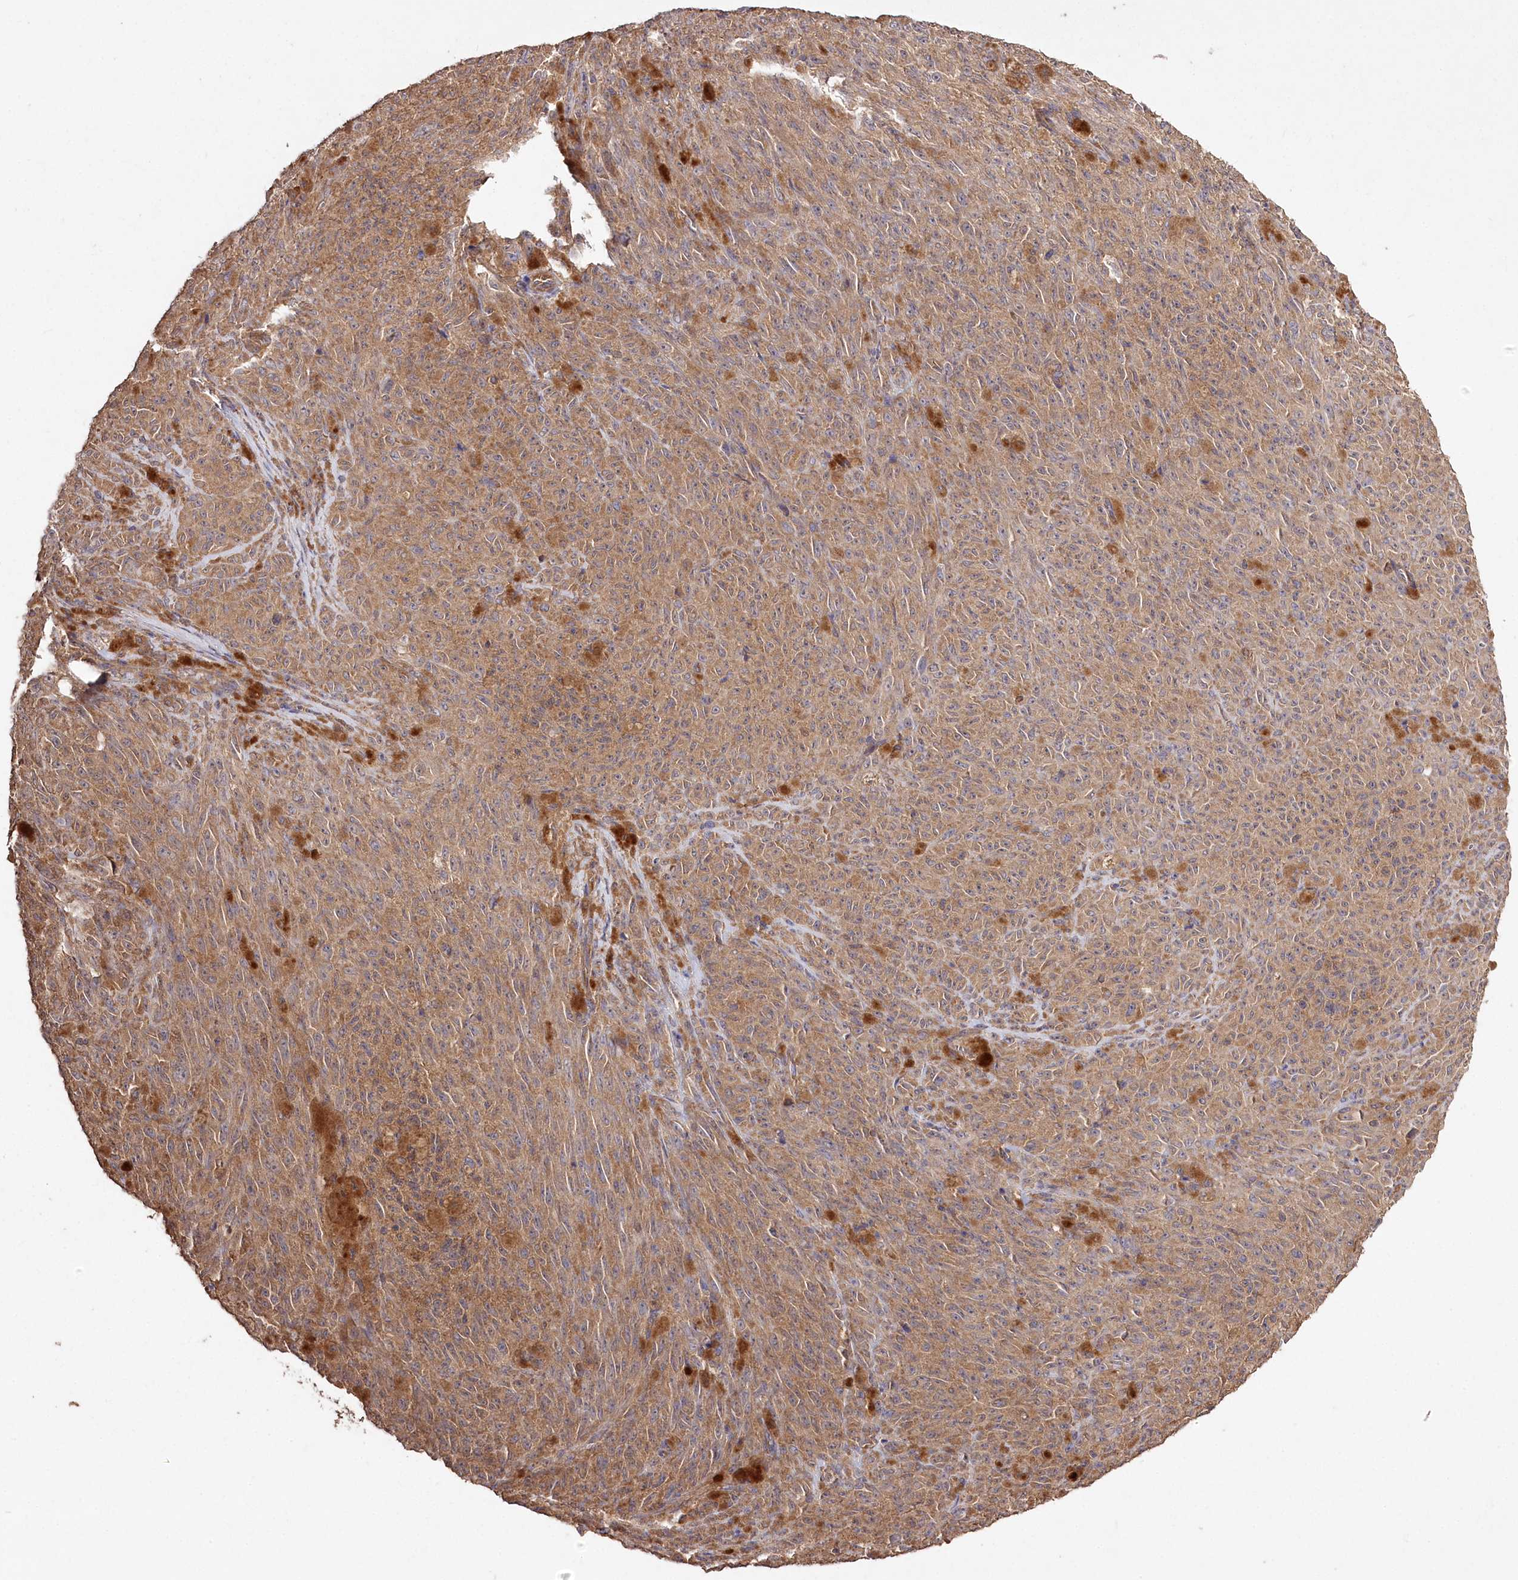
{"staining": {"intensity": "moderate", "quantity": ">75%", "location": "cytoplasmic/membranous"}, "tissue": "melanoma", "cell_type": "Tumor cells", "image_type": "cancer", "snomed": [{"axis": "morphology", "description": "Malignant melanoma, NOS"}, {"axis": "topography", "description": "Skin"}], "caption": "Malignant melanoma stained with IHC exhibits moderate cytoplasmic/membranous staining in about >75% of tumor cells.", "gene": "PRSS53", "patient": {"sex": "female", "age": 82}}